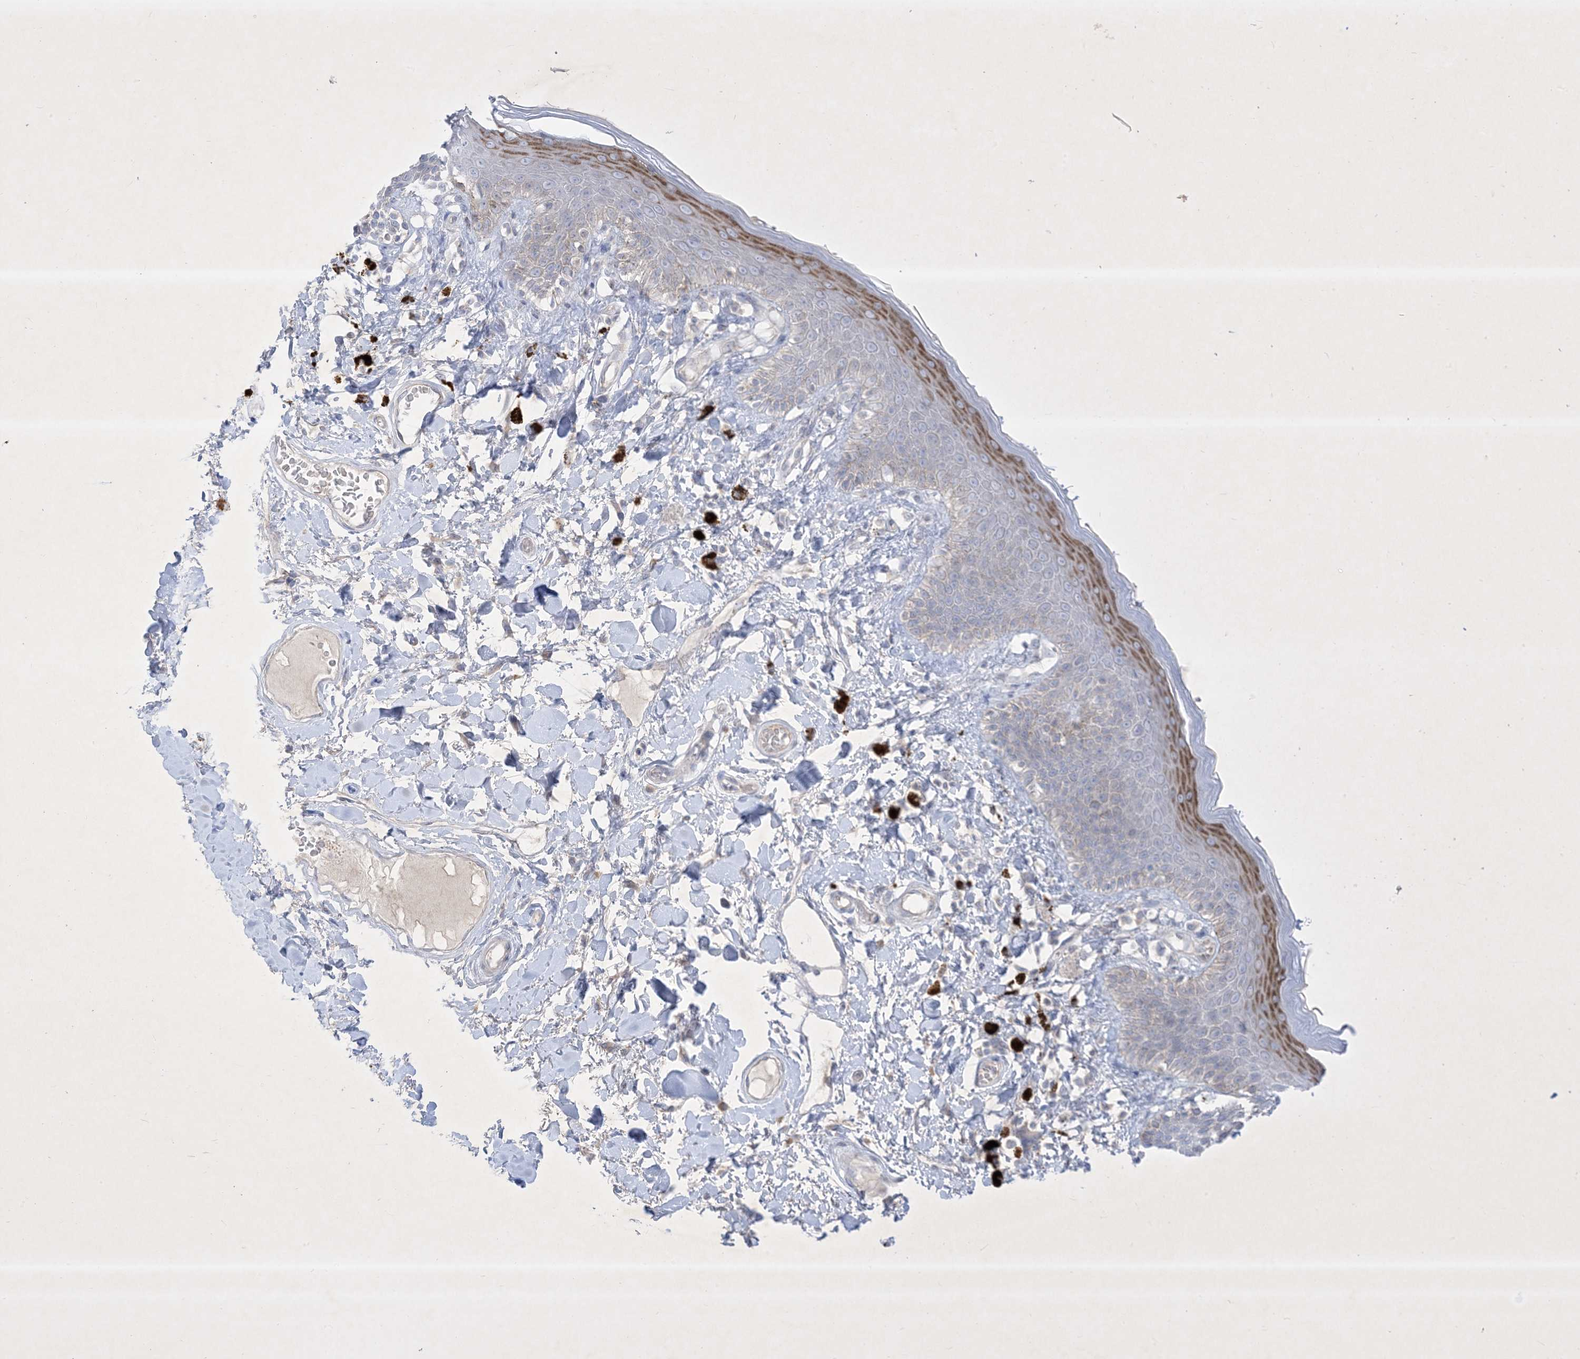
{"staining": {"intensity": "moderate", "quantity": "<25%", "location": "cytoplasmic/membranous"}, "tissue": "skin", "cell_type": "Epidermal cells", "image_type": "normal", "snomed": [{"axis": "morphology", "description": "Normal tissue, NOS"}, {"axis": "topography", "description": "Anal"}], "caption": "Unremarkable skin displays moderate cytoplasmic/membranous staining in approximately <25% of epidermal cells, visualized by immunohistochemistry.", "gene": "PLEKHA3", "patient": {"sex": "female", "age": 78}}